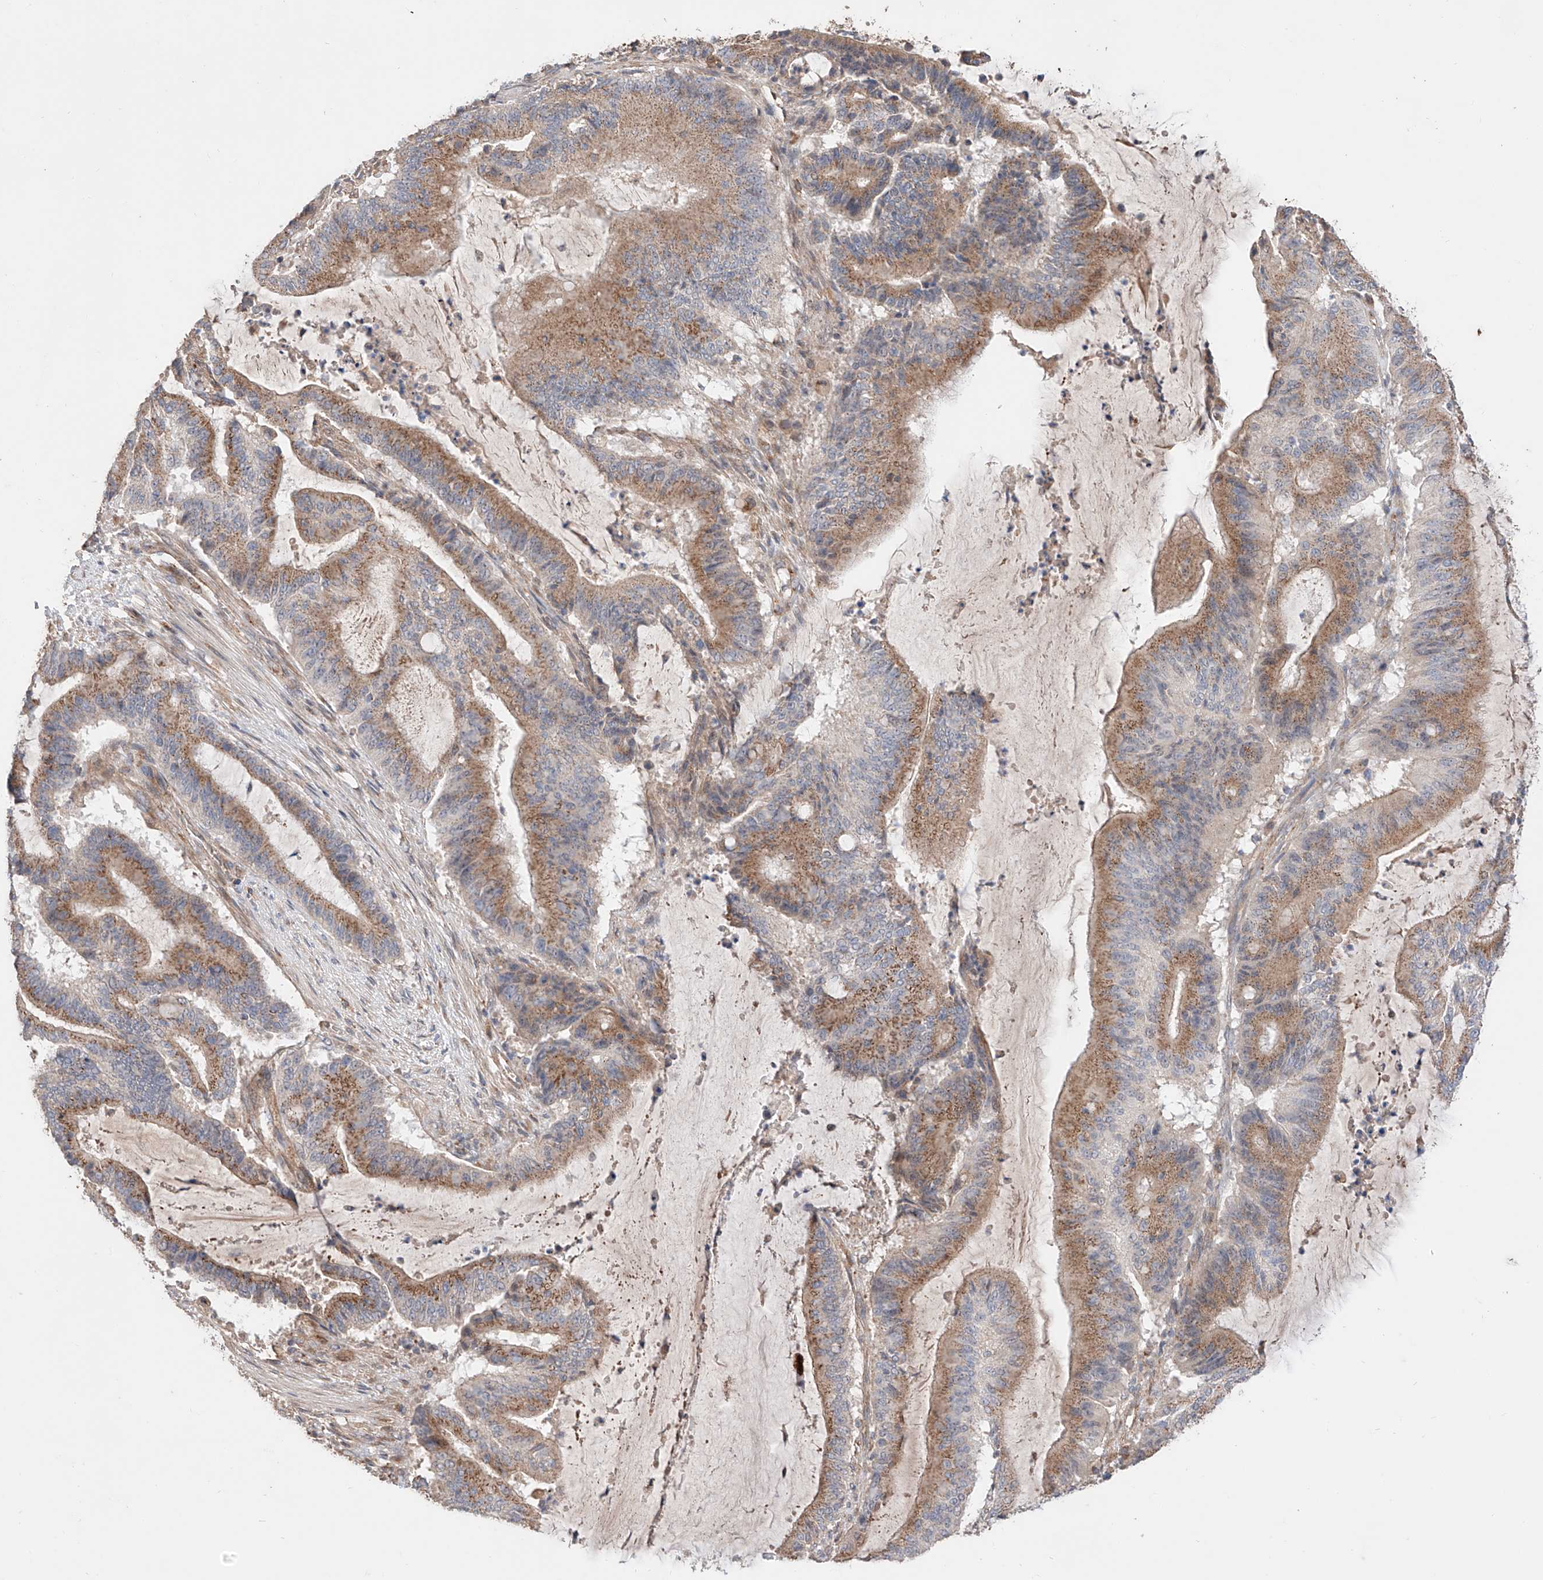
{"staining": {"intensity": "moderate", "quantity": ">75%", "location": "cytoplasmic/membranous"}, "tissue": "liver cancer", "cell_type": "Tumor cells", "image_type": "cancer", "snomed": [{"axis": "morphology", "description": "Normal tissue, NOS"}, {"axis": "morphology", "description": "Cholangiocarcinoma"}, {"axis": "topography", "description": "Liver"}, {"axis": "topography", "description": "Peripheral nerve tissue"}], "caption": "This micrograph exhibits immunohistochemistry (IHC) staining of liver cholangiocarcinoma, with medium moderate cytoplasmic/membranous staining in about >75% of tumor cells.", "gene": "MOSPD1", "patient": {"sex": "female", "age": 73}}